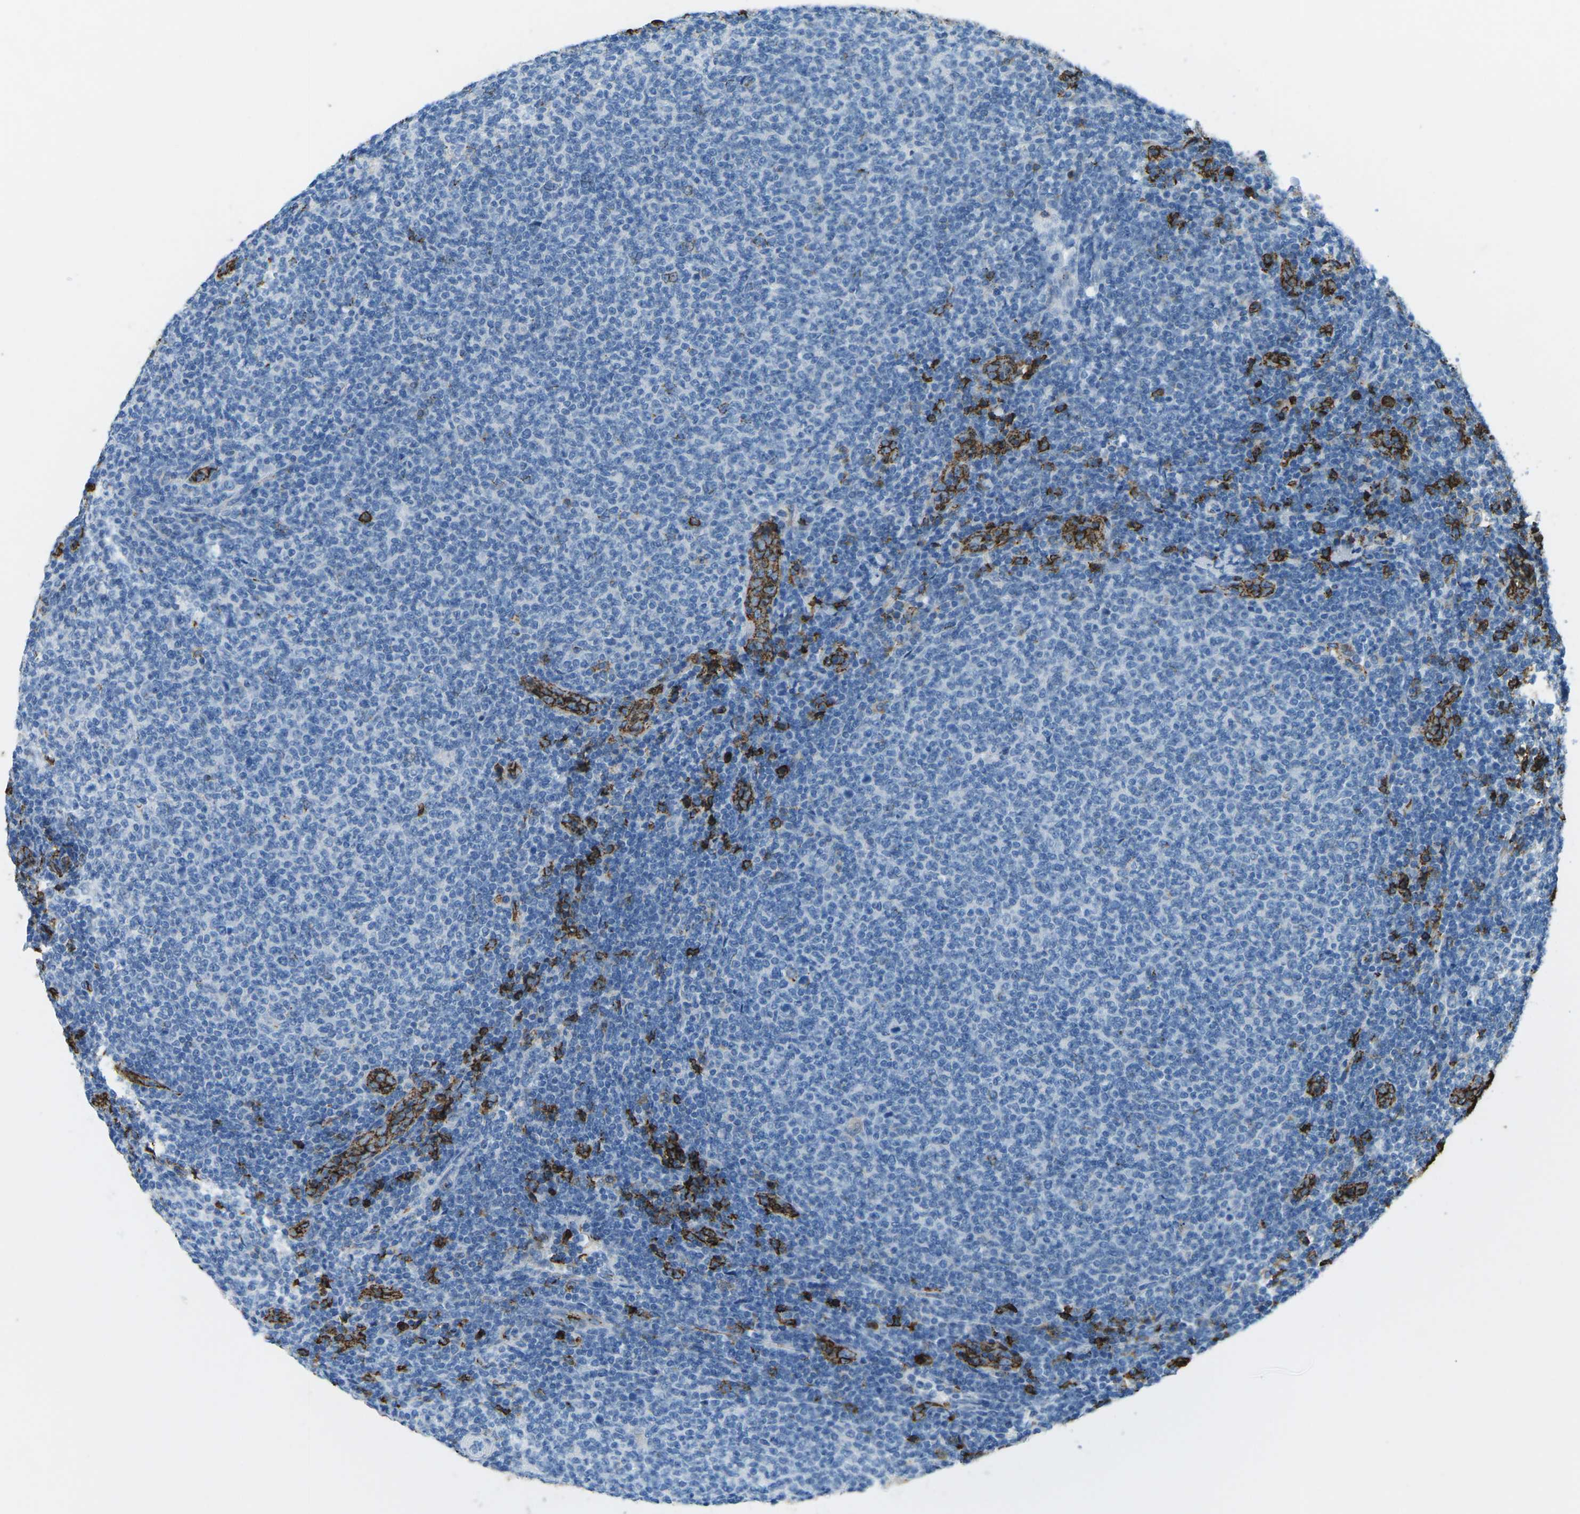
{"staining": {"intensity": "negative", "quantity": "none", "location": "none"}, "tissue": "lymphoma", "cell_type": "Tumor cells", "image_type": "cancer", "snomed": [{"axis": "morphology", "description": "Malignant lymphoma, non-Hodgkin's type, Low grade"}, {"axis": "topography", "description": "Lymph node"}], "caption": "The photomicrograph demonstrates no staining of tumor cells in lymphoma. (Stains: DAB IHC with hematoxylin counter stain, Microscopy: brightfield microscopy at high magnification).", "gene": "CTAGE1", "patient": {"sex": "male", "age": 66}}